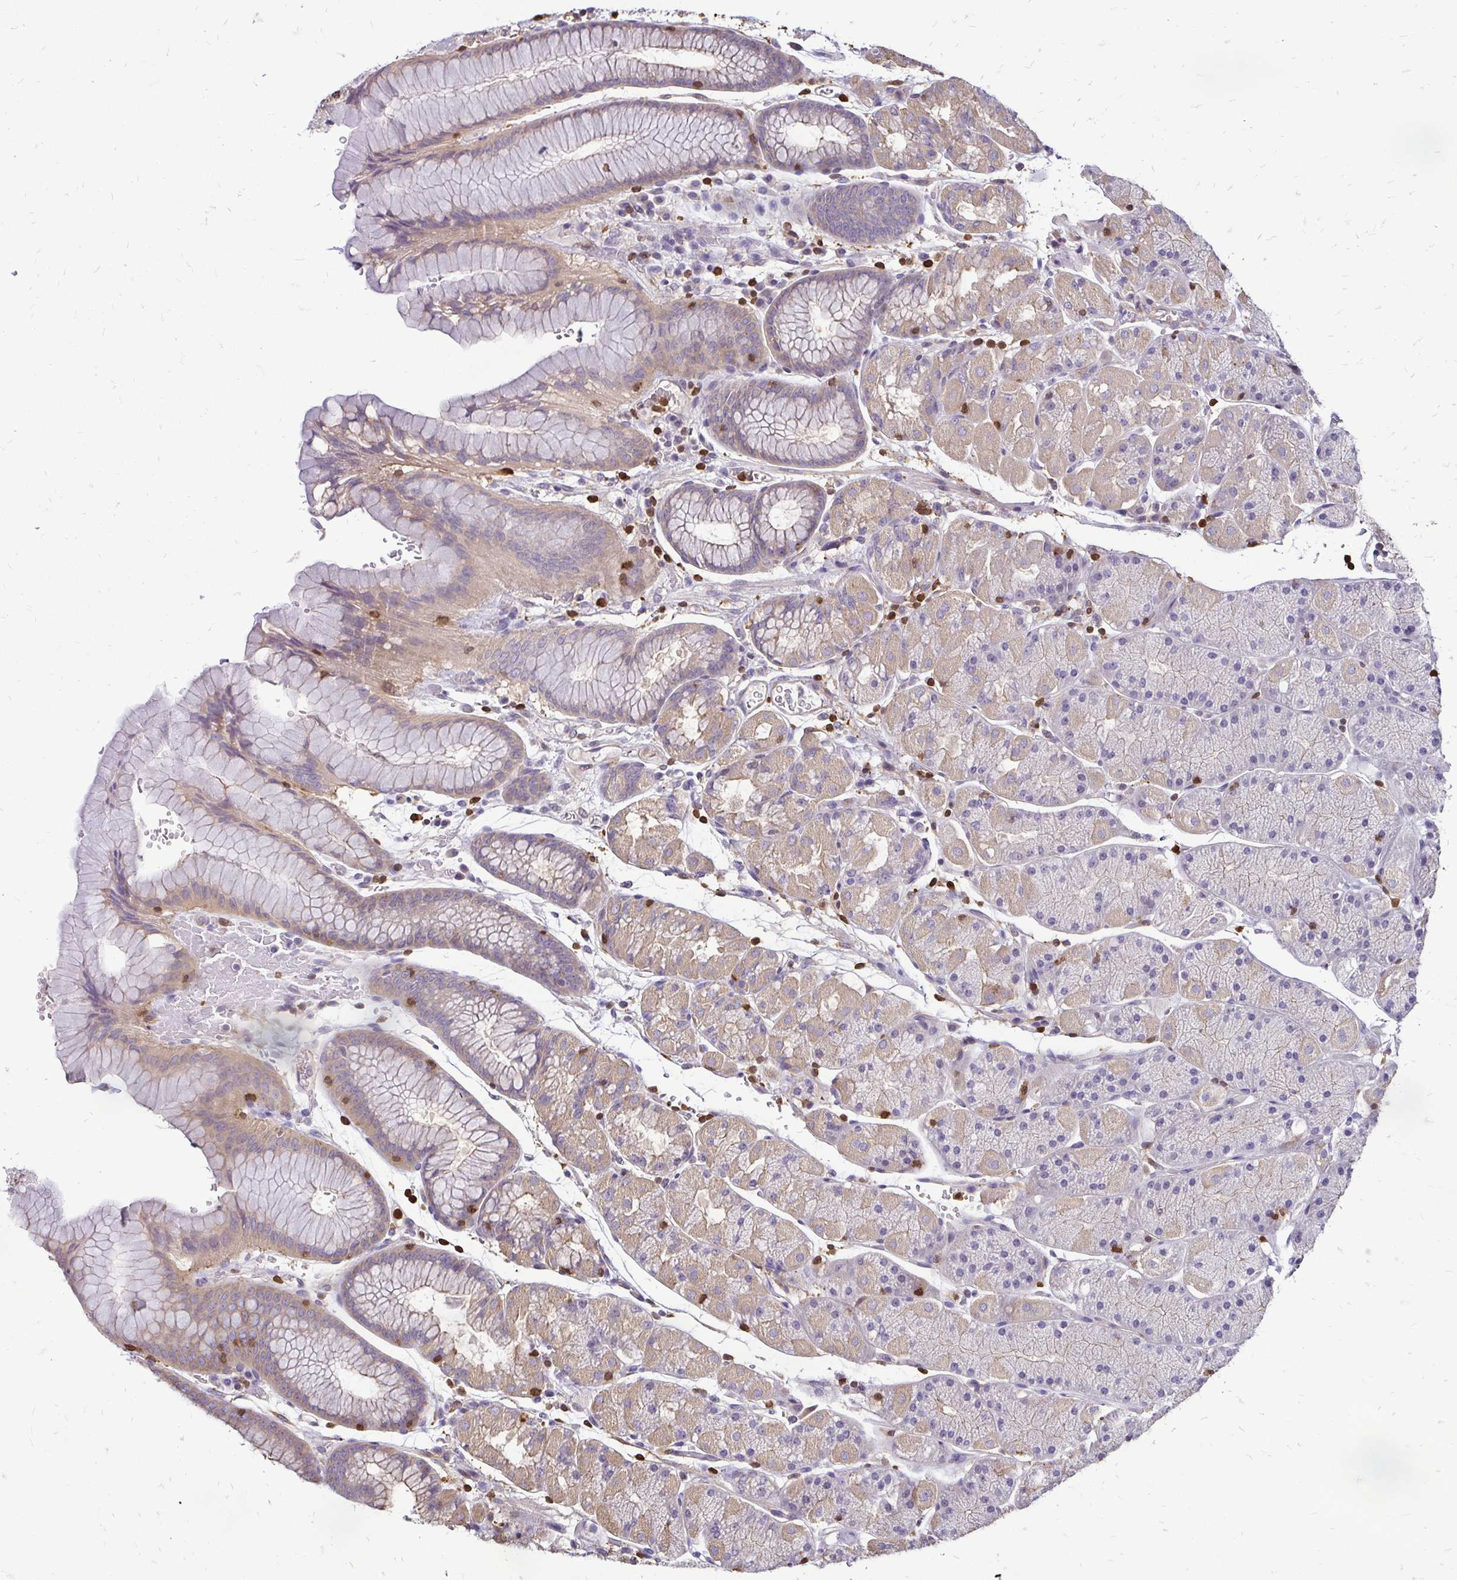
{"staining": {"intensity": "weak", "quantity": "25%-75%", "location": "cytoplasmic/membranous"}, "tissue": "stomach", "cell_type": "Glandular cells", "image_type": "normal", "snomed": [{"axis": "morphology", "description": "Normal tissue, NOS"}, {"axis": "topography", "description": "Stomach, upper"}, {"axis": "topography", "description": "Stomach"}], "caption": "Immunohistochemistry (IHC) of benign stomach displays low levels of weak cytoplasmic/membranous staining in approximately 25%-75% of glandular cells.", "gene": "ZFP1", "patient": {"sex": "male", "age": 76}}